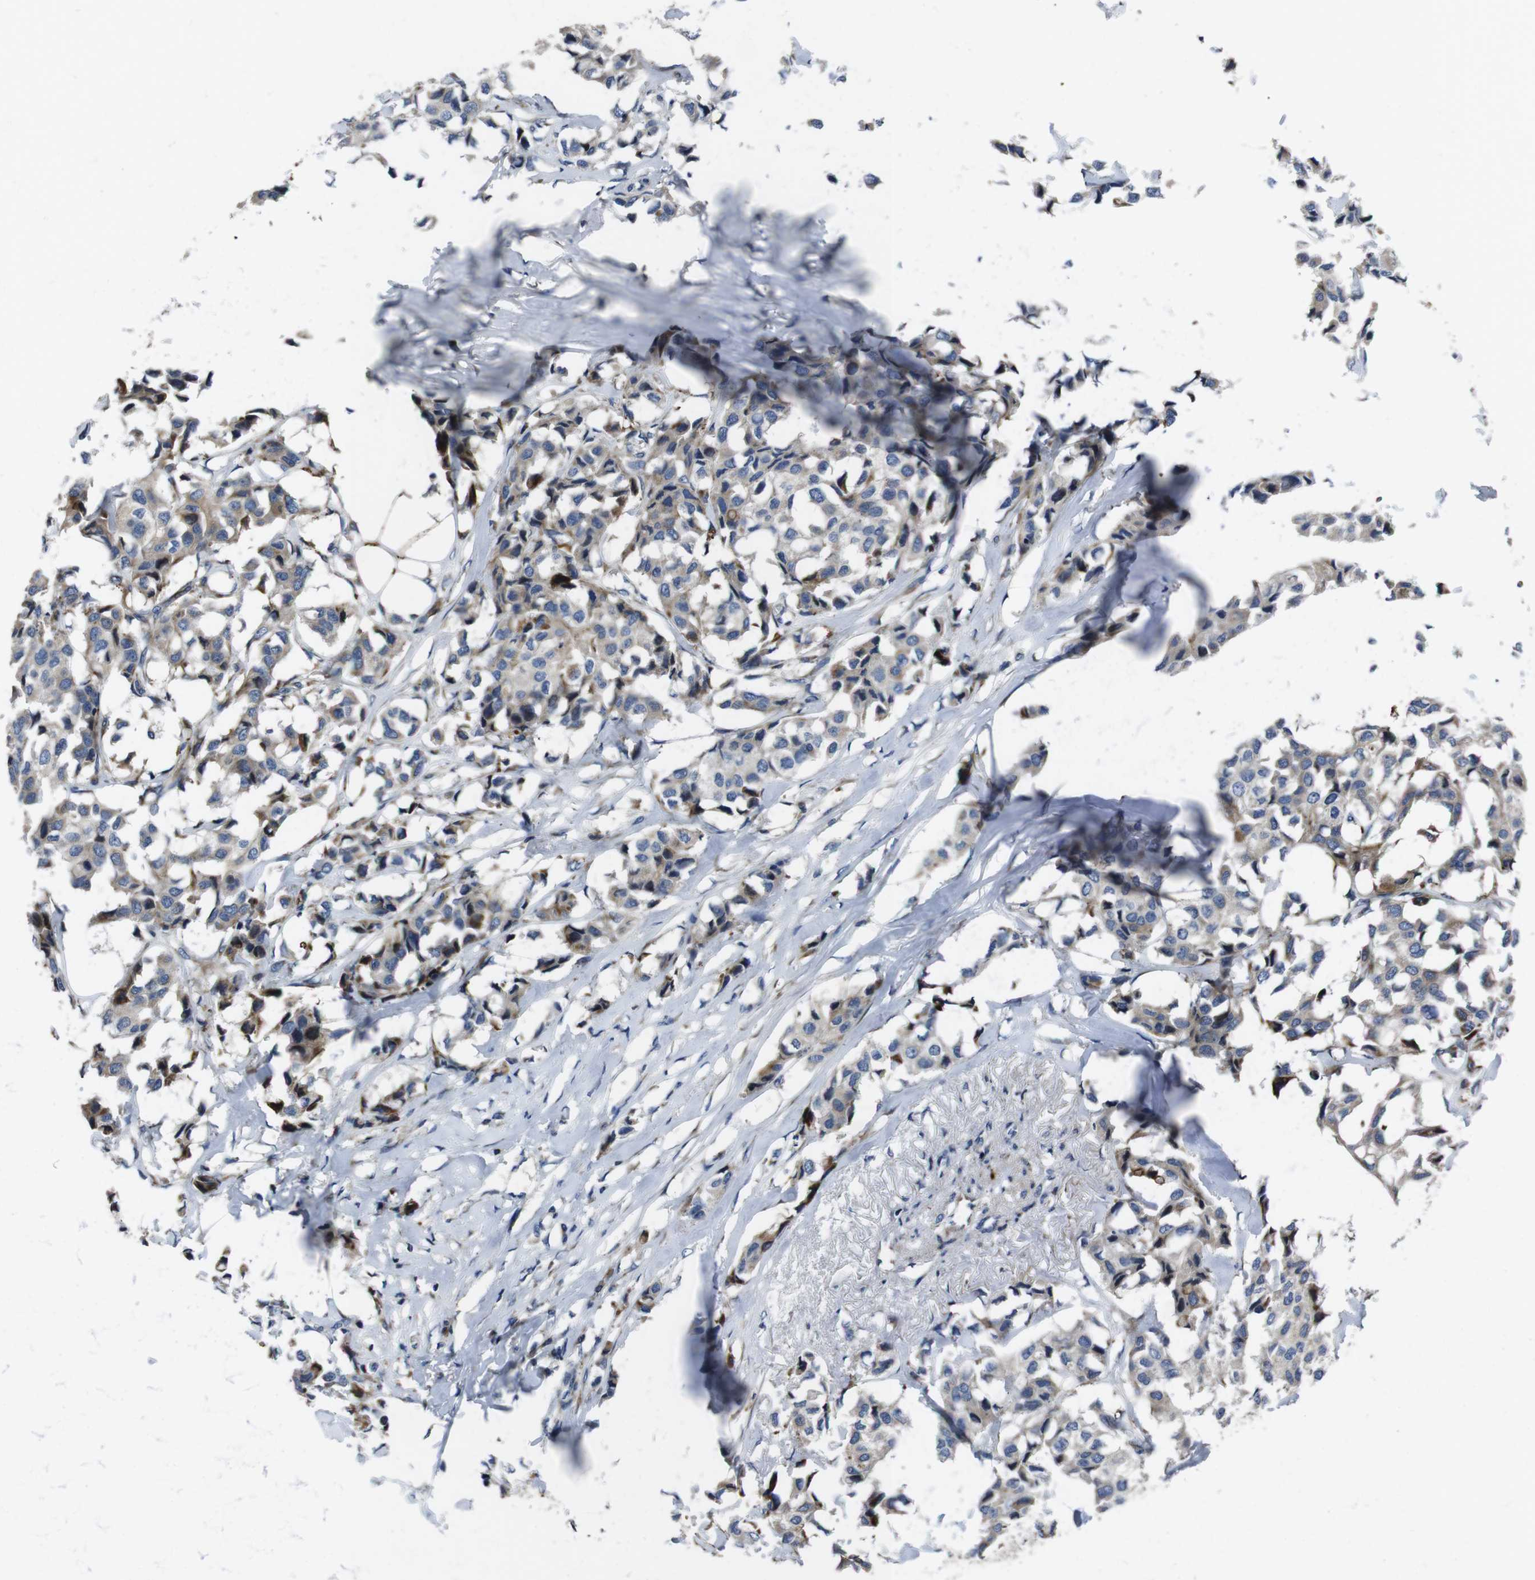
{"staining": {"intensity": "weak", "quantity": "25%-75%", "location": "cytoplasmic/membranous"}, "tissue": "breast cancer", "cell_type": "Tumor cells", "image_type": "cancer", "snomed": [{"axis": "morphology", "description": "Duct carcinoma"}, {"axis": "topography", "description": "Breast"}], "caption": "IHC photomicrograph of neoplastic tissue: invasive ductal carcinoma (breast) stained using IHC demonstrates low levels of weak protein expression localized specifically in the cytoplasmic/membranous of tumor cells, appearing as a cytoplasmic/membranous brown color.", "gene": "SMYD3", "patient": {"sex": "female", "age": 80}}